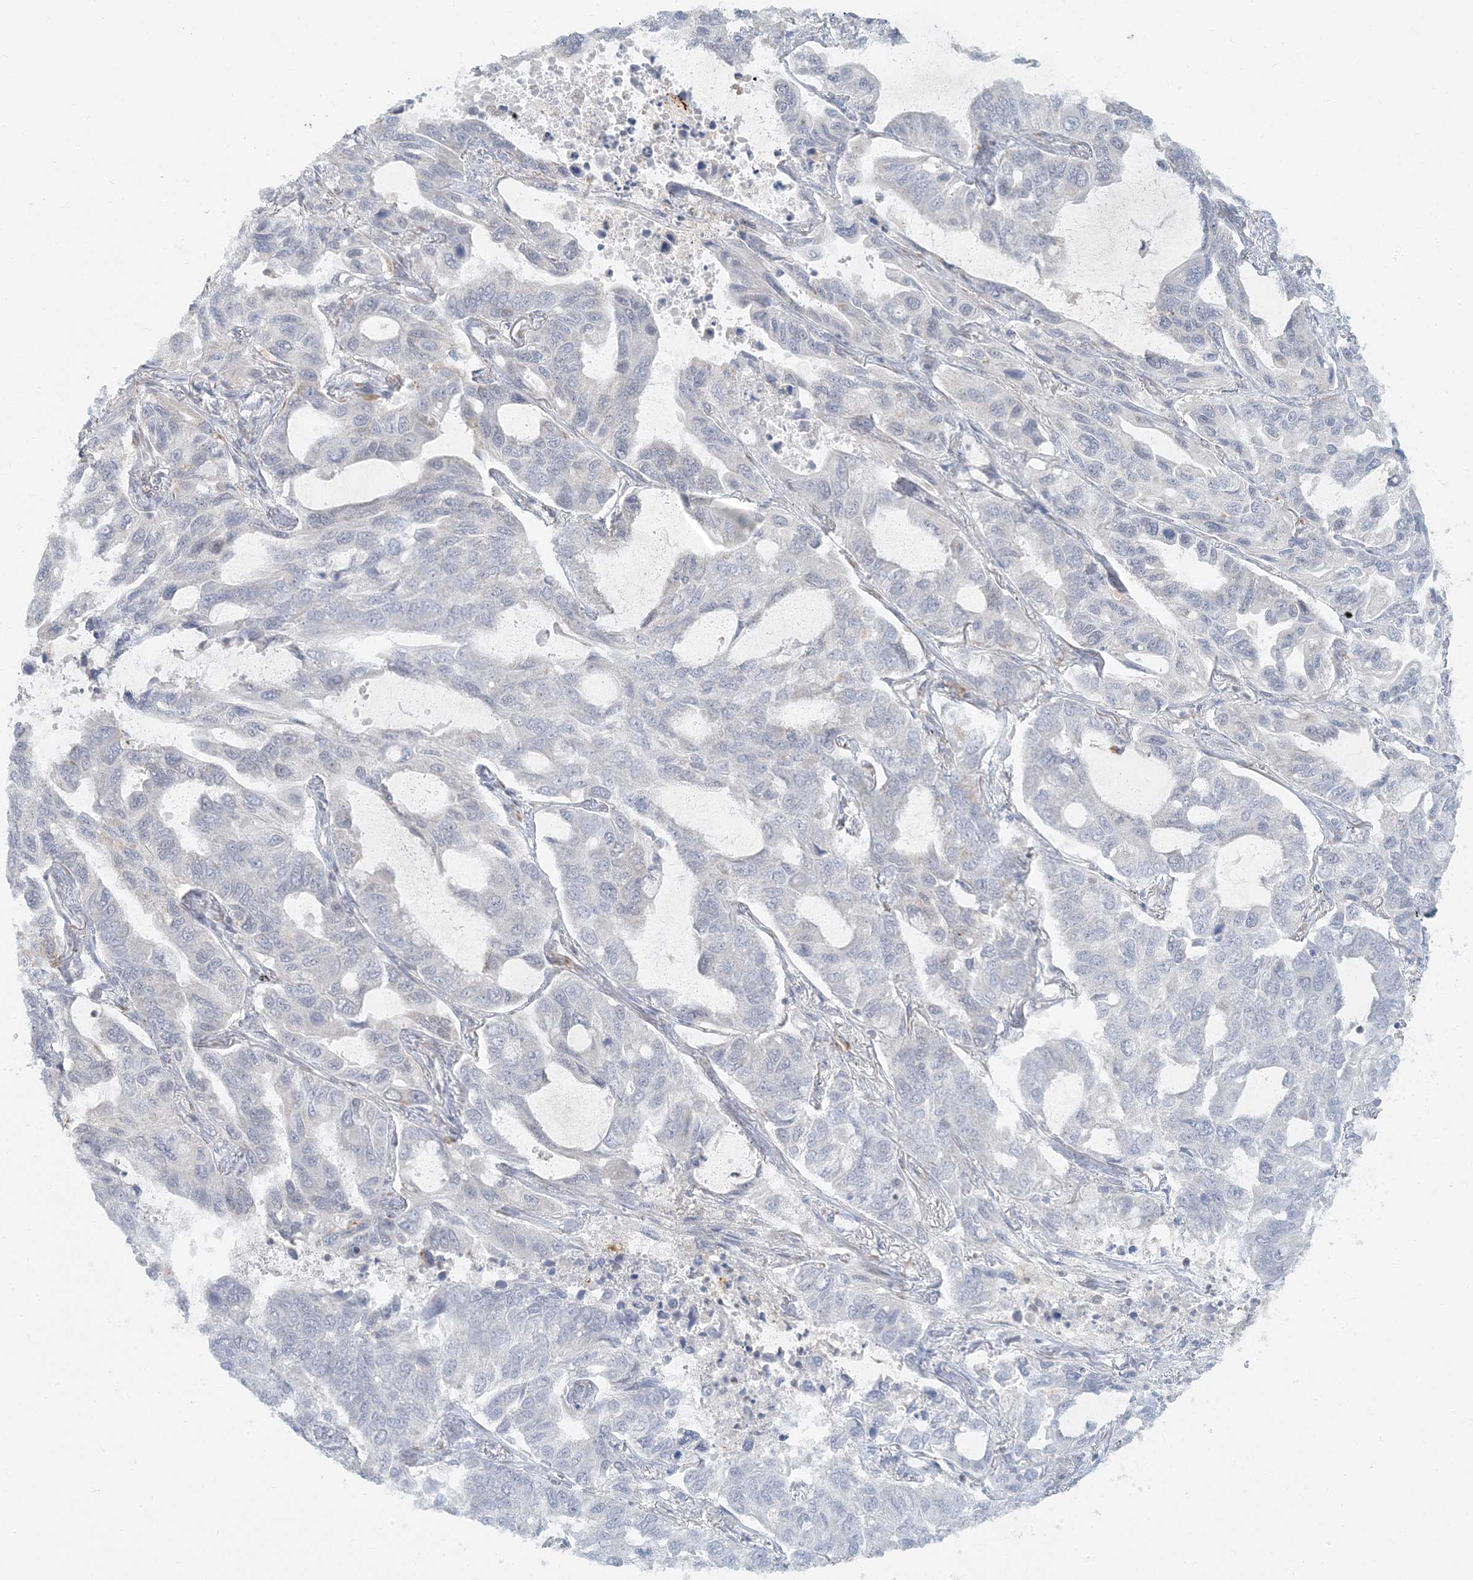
{"staining": {"intensity": "negative", "quantity": "none", "location": "none"}, "tissue": "lung cancer", "cell_type": "Tumor cells", "image_type": "cancer", "snomed": [{"axis": "morphology", "description": "Adenocarcinoma, NOS"}, {"axis": "topography", "description": "Lung"}], "caption": "An immunohistochemistry (IHC) histopathology image of lung adenocarcinoma is shown. There is no staining in tumor cells of lung adenocarcinoma.", "gene": "AK9", "patient": {"sex": "male", "age": 64}}